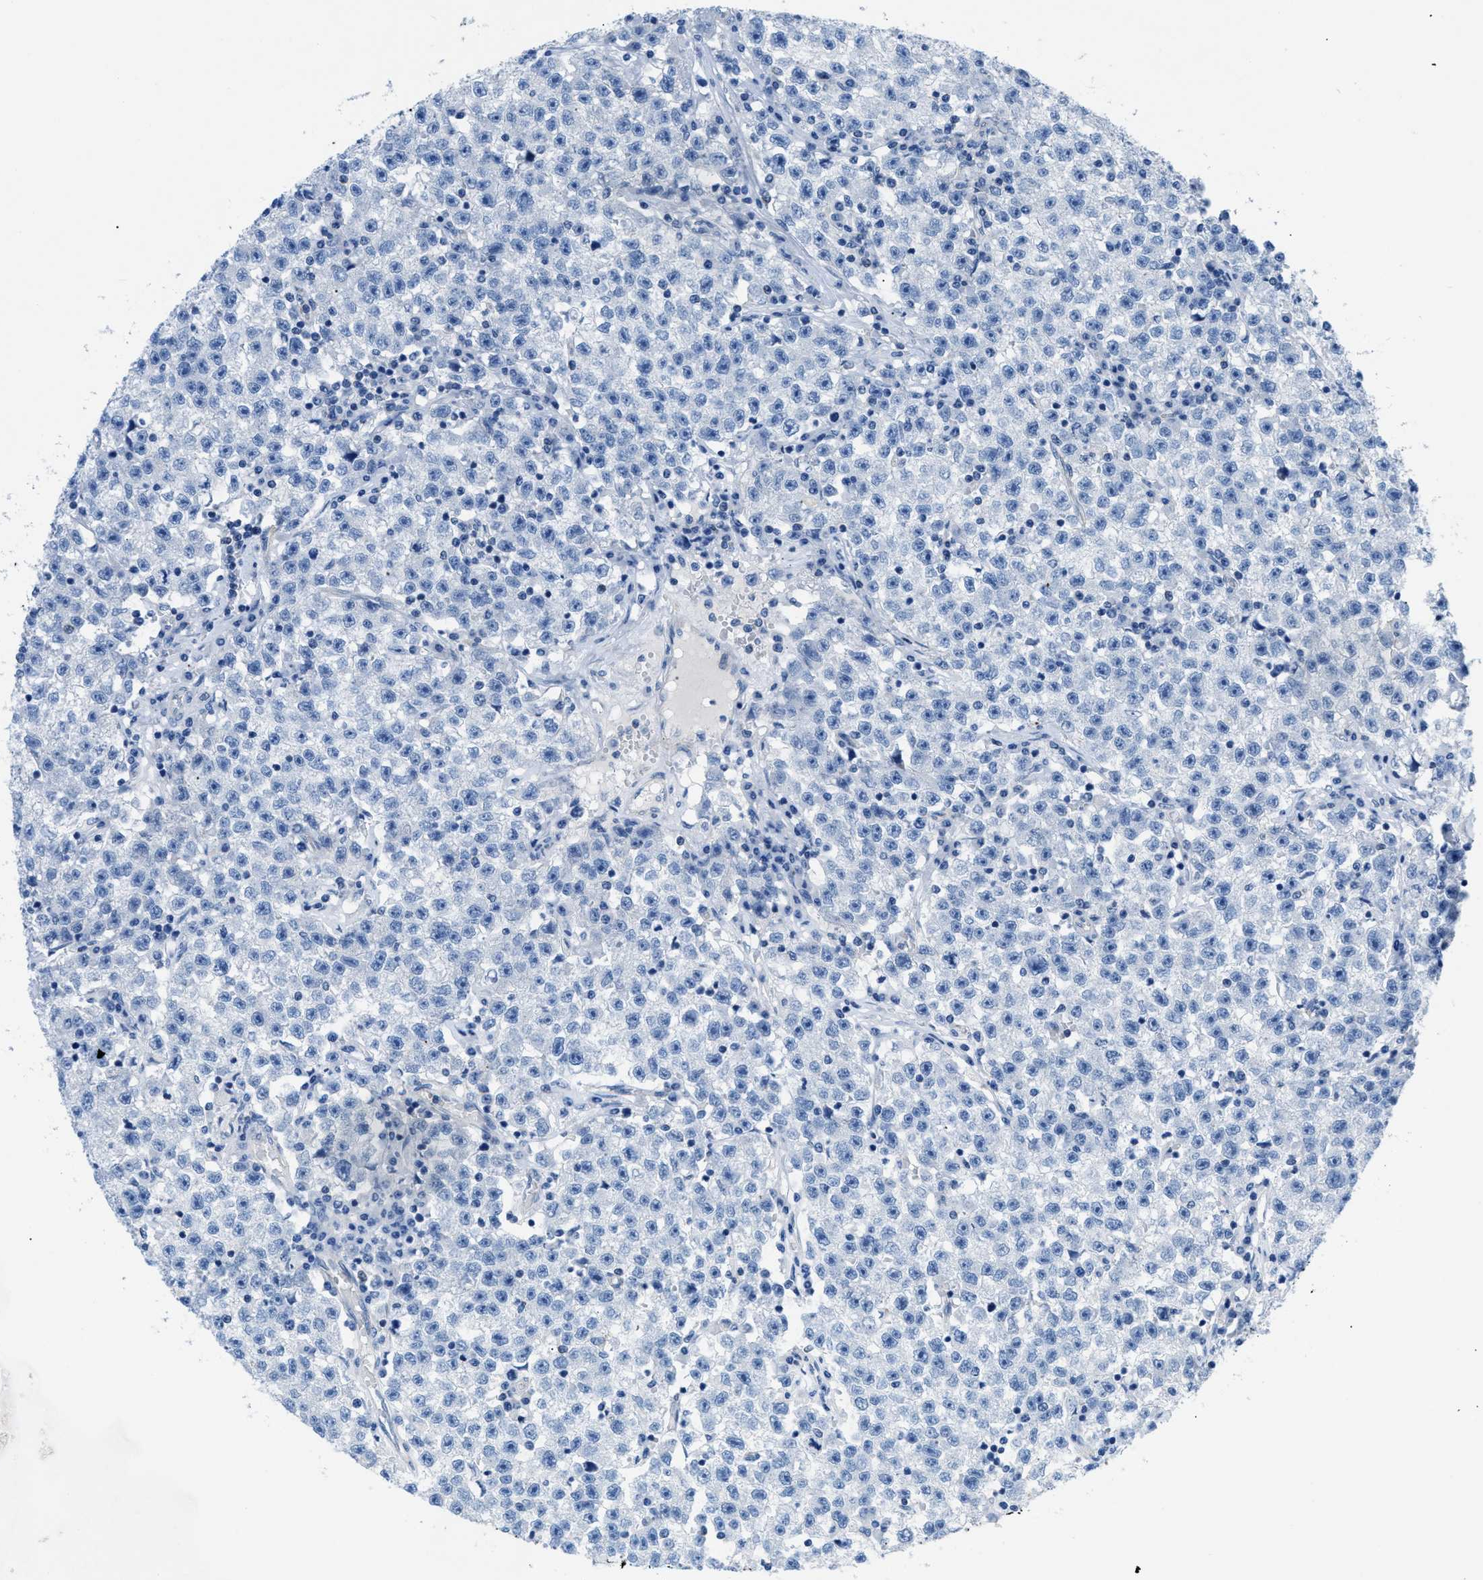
{"staining": {"intensity": "negative", "quantity": "none", "location": "none"}, "tissue": "testis cancer", "cell_type": "Tumor cells", "image_type": "cancer", "snomed": [{"axis": "morphology", "description": "Seminoma, NOS"}, {"axis": "topography", "description": "Testis"}], "caption": "Tumor cells show no significant protein positivity in testis cancer (seminoma).", "gene": "FDCSP", "patient": {"sex": "male", "age": 22}}